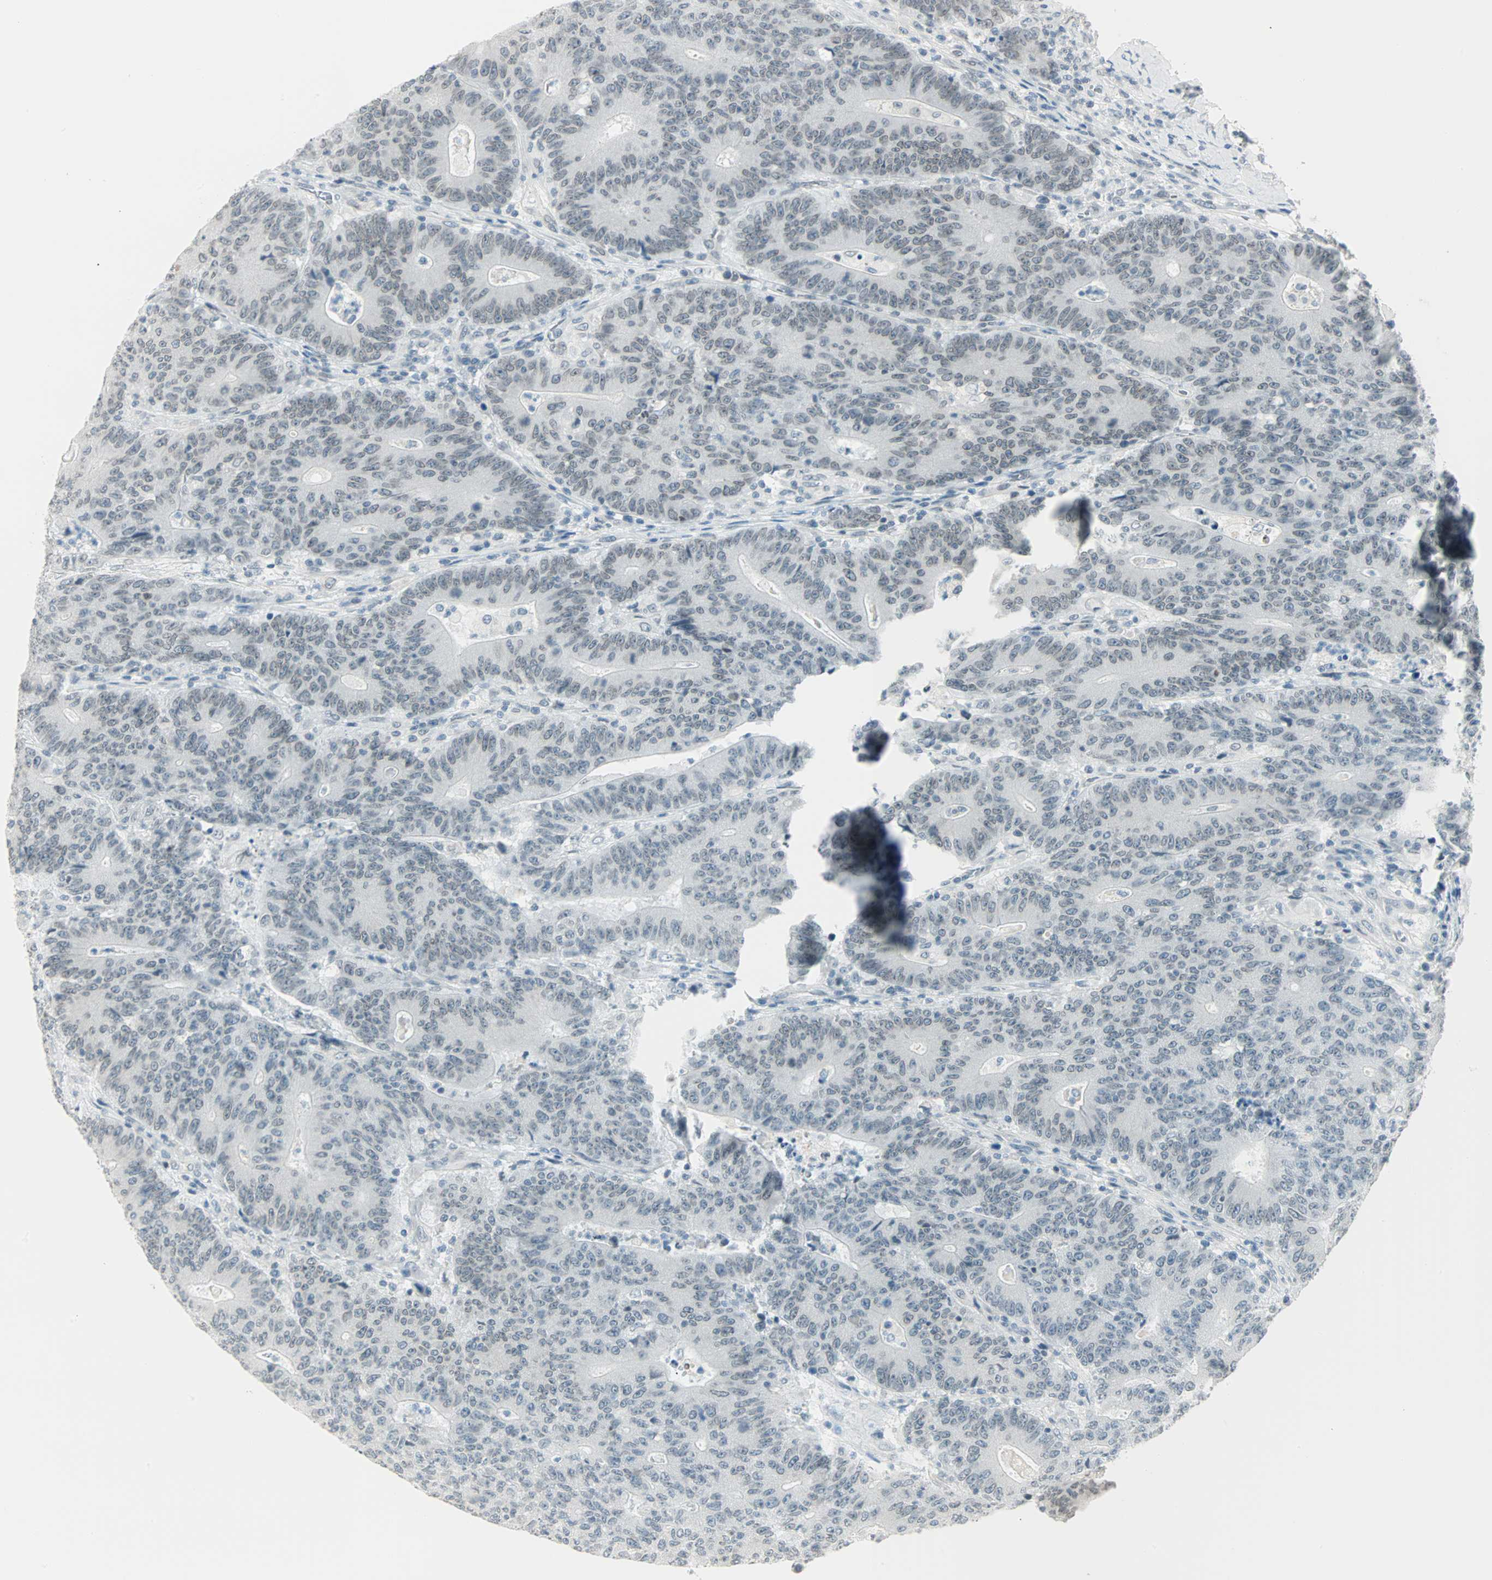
{"staining": {"intensity": "weak", "quantity": "<25%", "location": "nuclear"}, "tissue": "colorectal cancer", "cell_type": "Tumor cells", "image_type": "cancer", "snomed": [{"axis": "morphology", "description": "Normal tissue, NOS"}, {"axis": "morphology", "description": "Adenocarcinoma, NOS"}, {"axis": "topography", "description": "Colon"}], "caption": "The micrograph displays no significant expression in tumor cells of colorectal adenocarcinoma.", "gene": "BCAN", "patient": {"sex": "female", "age": 75}}